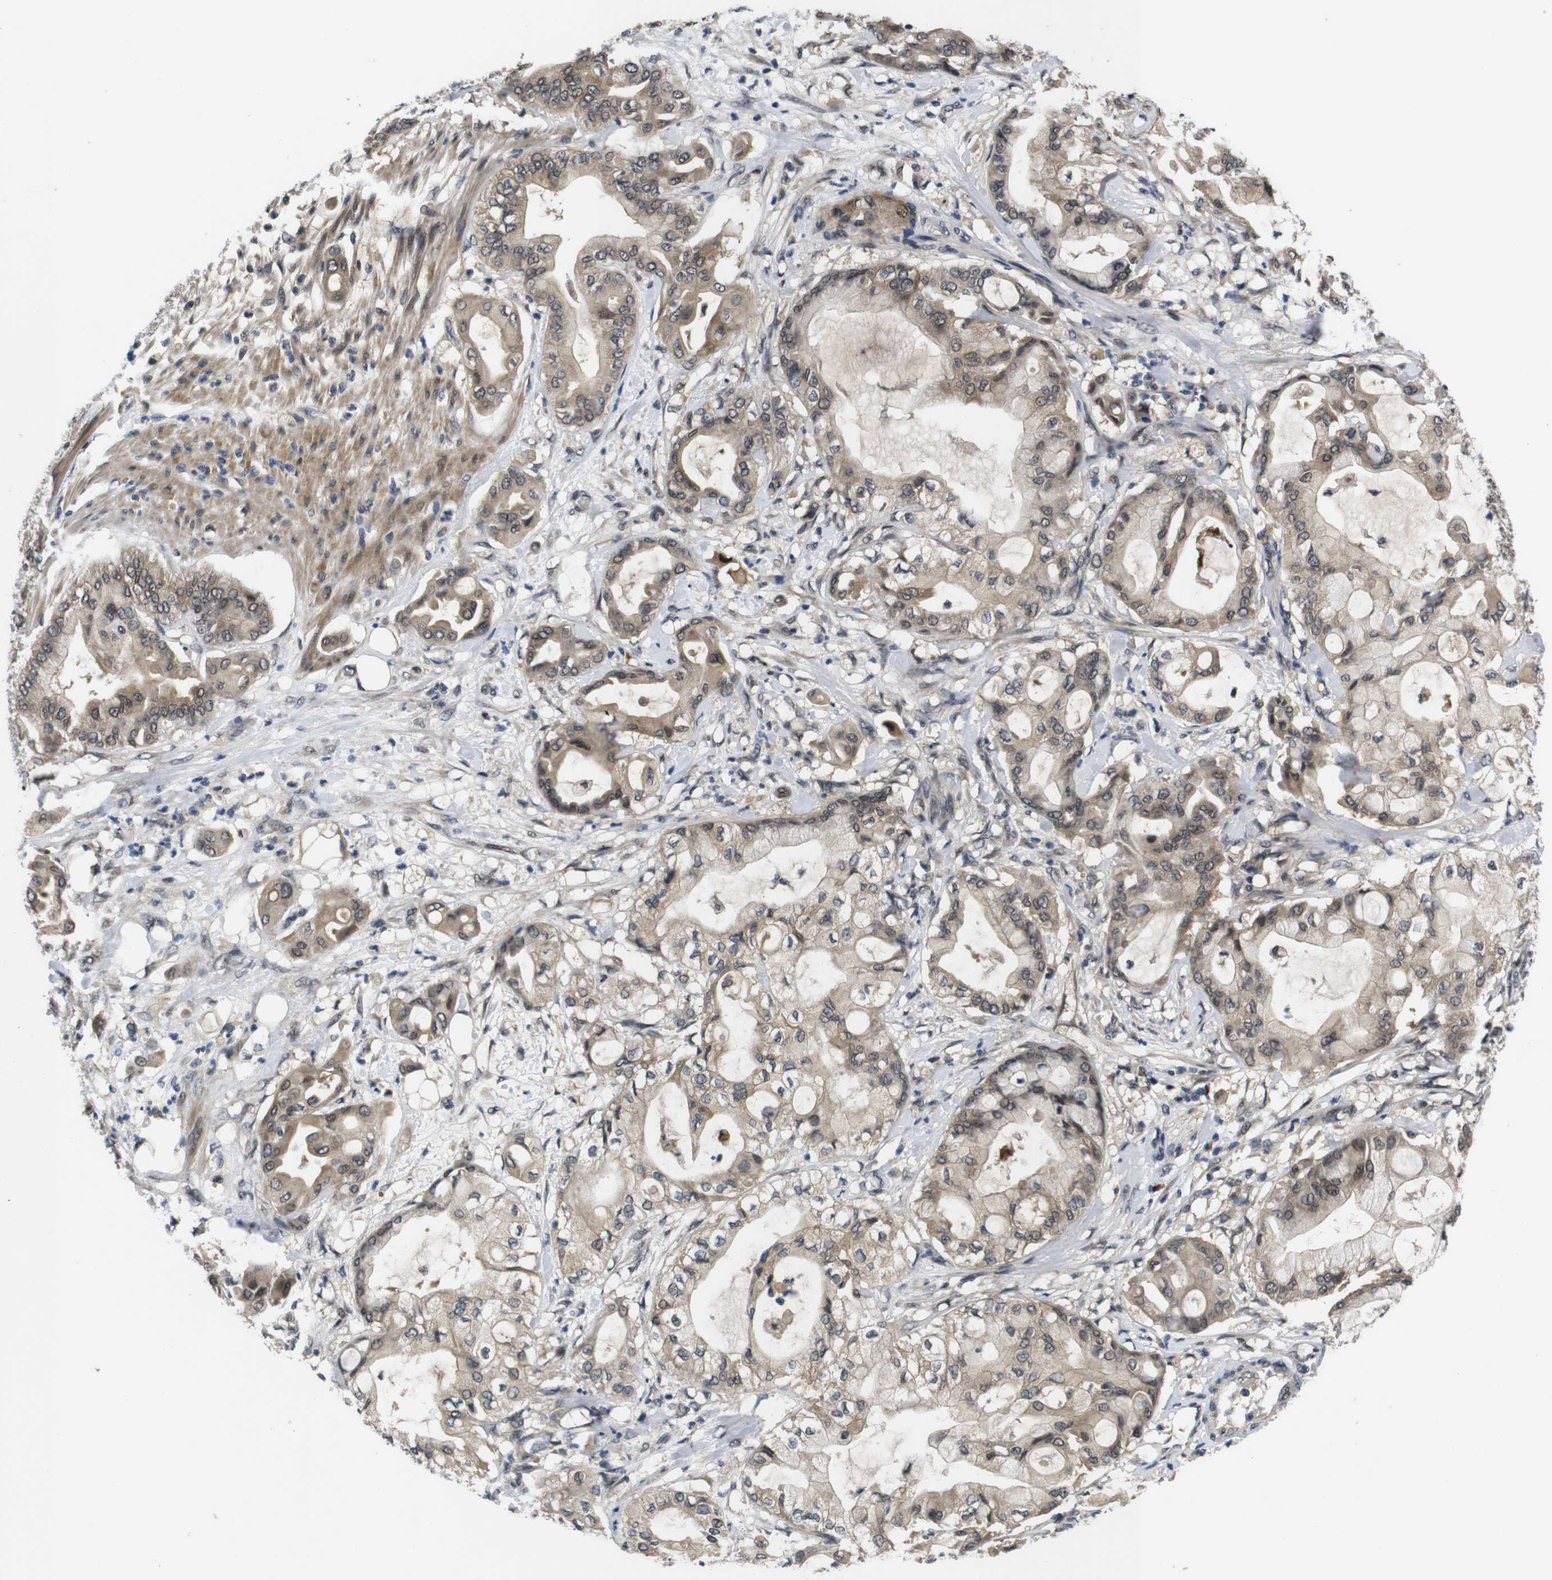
{"staining": {"intensity": "weak", "quantity": ">75%", "location": "cytoplasmic/membranous"}, "tissue": "pancreatic cancer", "cell_type": "Tumor cells", "image_type": "cancer", "snomed": [{"axis": "morphology", "description": "Adenocarcinoma, NOS"}, {"axis": "morphology", "description": "Adenocarcinoma, metastatic, NOS"}, {"axis": "topography", "description": "Lymph node"}, {"axis": "topography", "description": "Pancreas"}, {"axis": "topography", "description": "Duodenum"}], "caption": "This image displays IHC staining of human pancreatic cancer (metastatic adenocarcinoma), with low weak cytoplasmic/membranous positivity in about >75% of tumor cells.", "gene": "ZBTB46", "patient": {"sex": "female", "age": 64}}